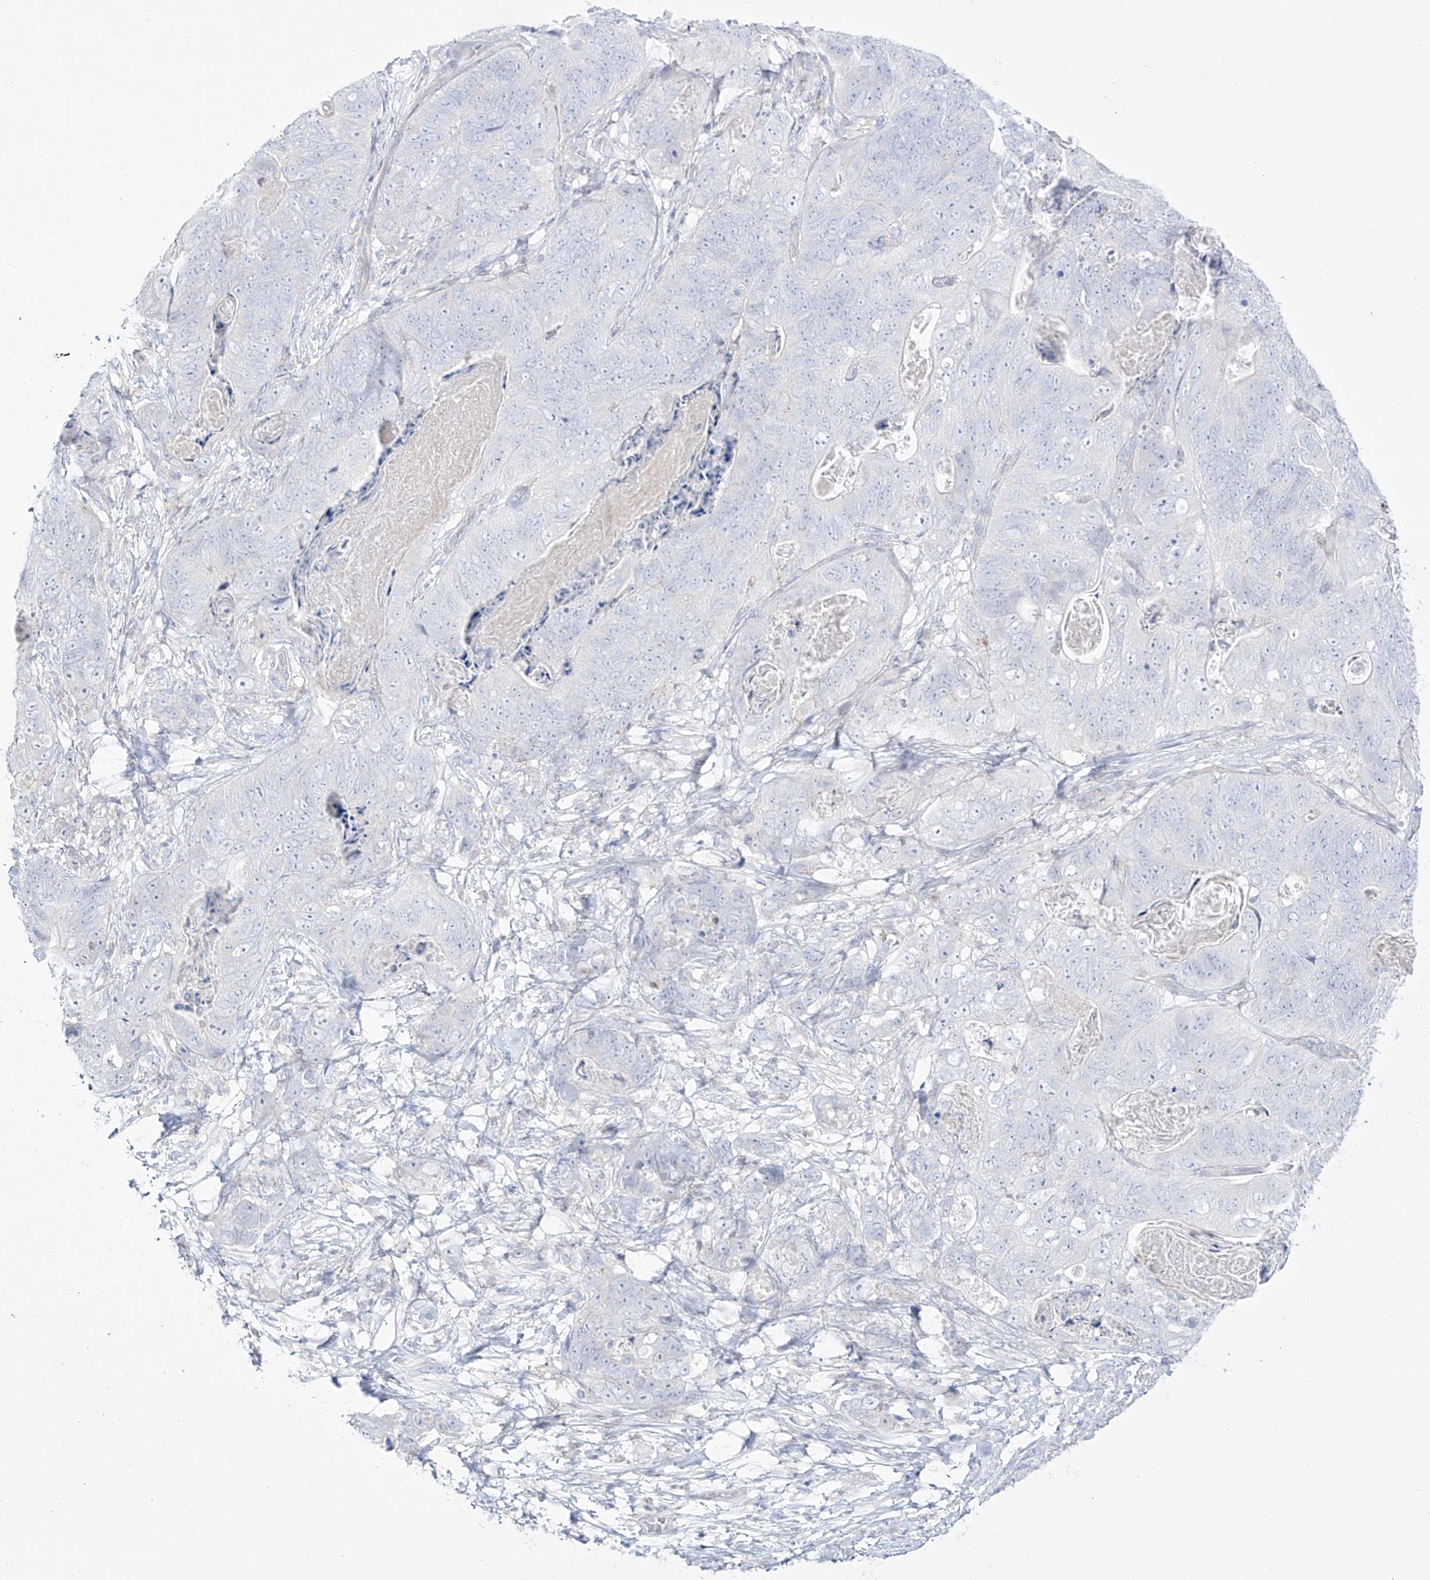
{"staining": {"intensity": "negative", "quantity": "none", "location": "none"}, "tissue": "stomach cancer", "cell_type": "Tumor cells", "image_type": "cancer", "snomed": [{"axis": "morphology", "description": "Normal tissue, NOS"}, {"axis": "morphology", "description": "Adenocarcinoma, NOS"}, {"axis": "topography", "description": "Stomach"}], "caption": "IHC micrograph of stomach cancer stained for a protein (brown), which reveals no staining in tumor cells. (Immunohistochemistry, brightfield microscopy, high magnification).", "gene": "DMKN", "patient": {"sex": "female", "age": 89}}